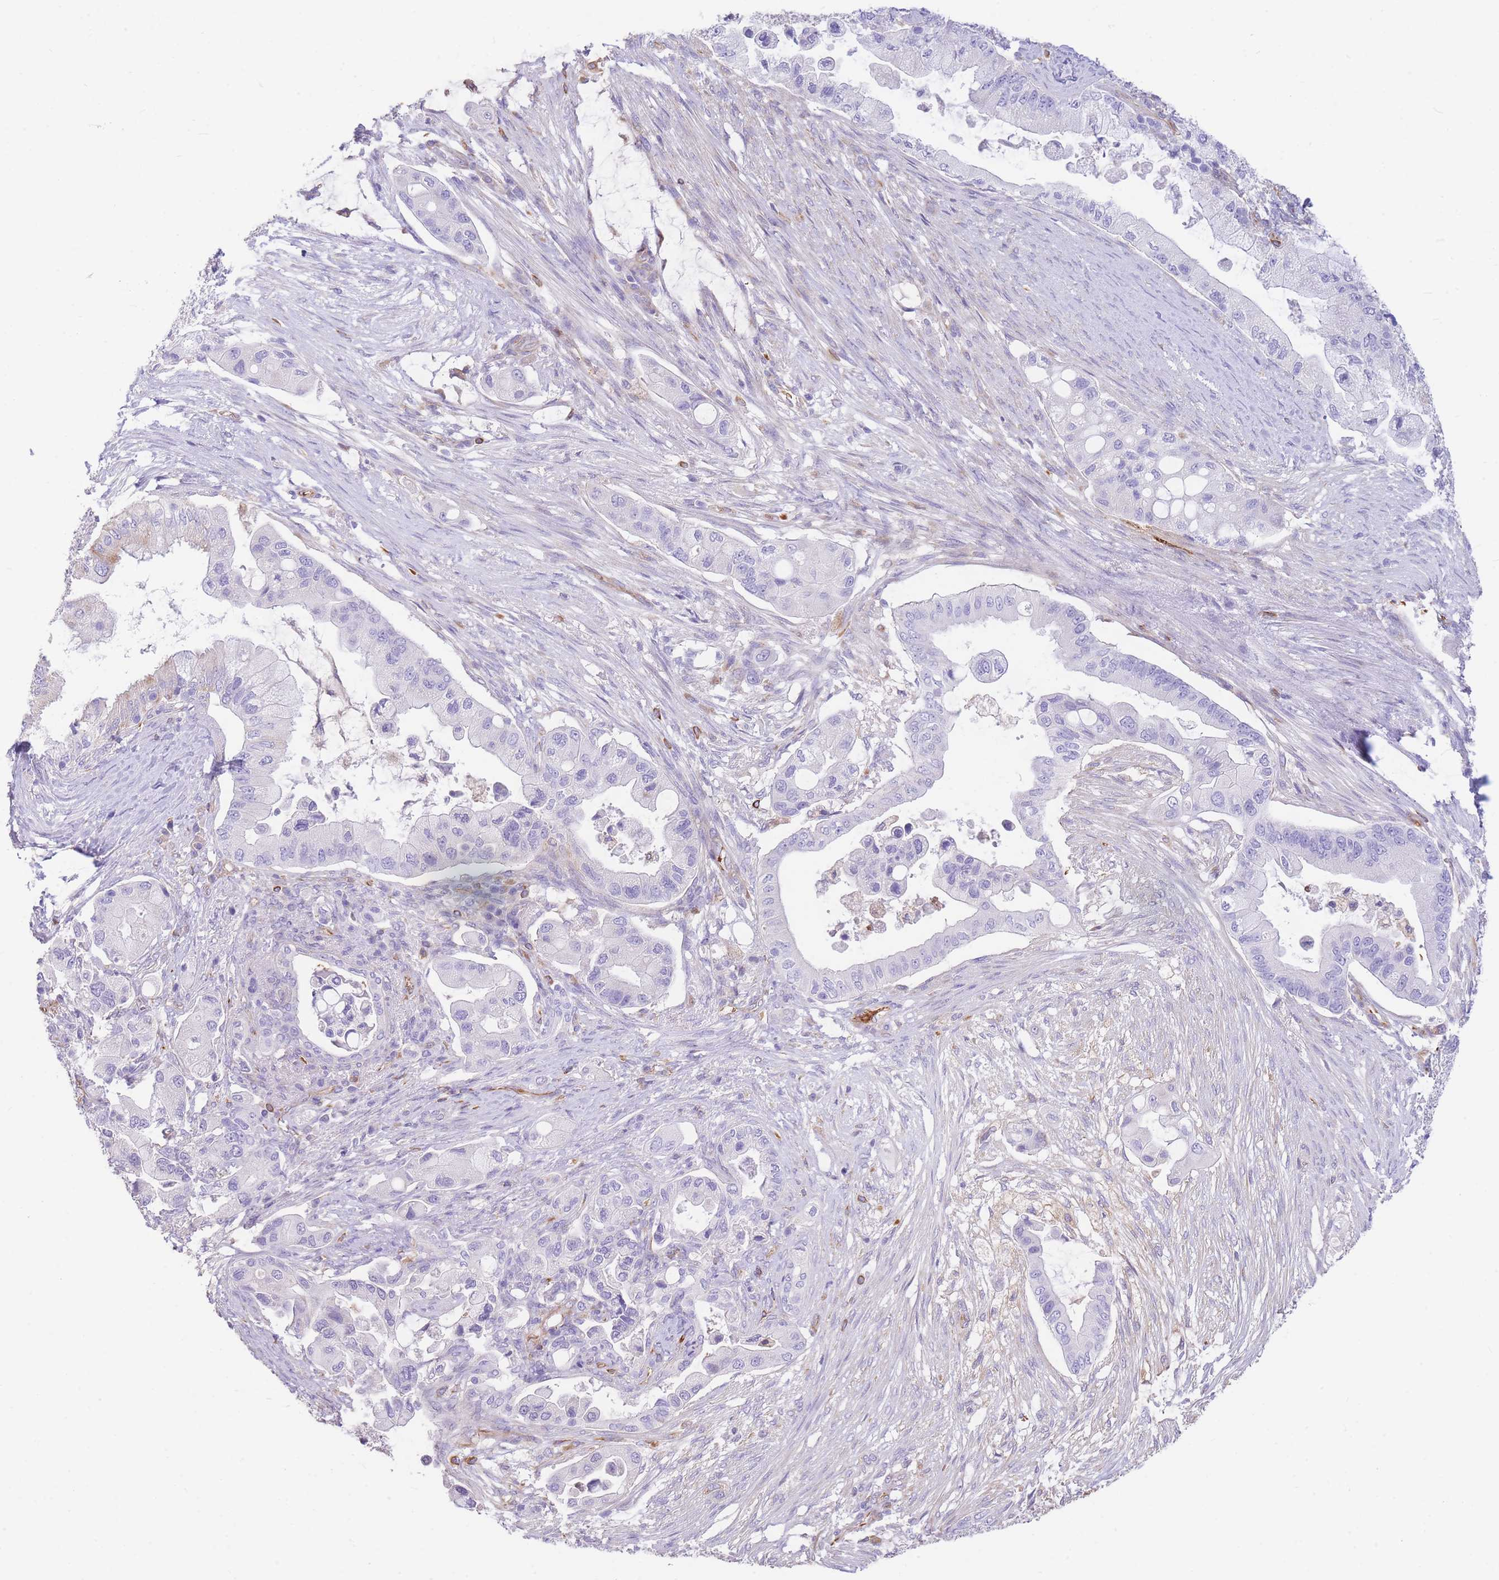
{"staining": {"intensity": "negative", "quantity": "none", "location": "none"}, "tissue": "pancreatic cancer", "cell_type": "Tumor cells", "image_type": "cancer", "snomed": [{"axis": "morphology", "description": "Adenocarcinoma, NOS"}, {"axis": "topography", "description": "Pancreas"}], "caption": "Immunohistochemistry image of human pancreatic adenocarcinoma stained for a protein (brown), which reveals no staining in tumor cells.", "gene": "ANKRD53", "patient": {"sex": "male", "age": 57}}